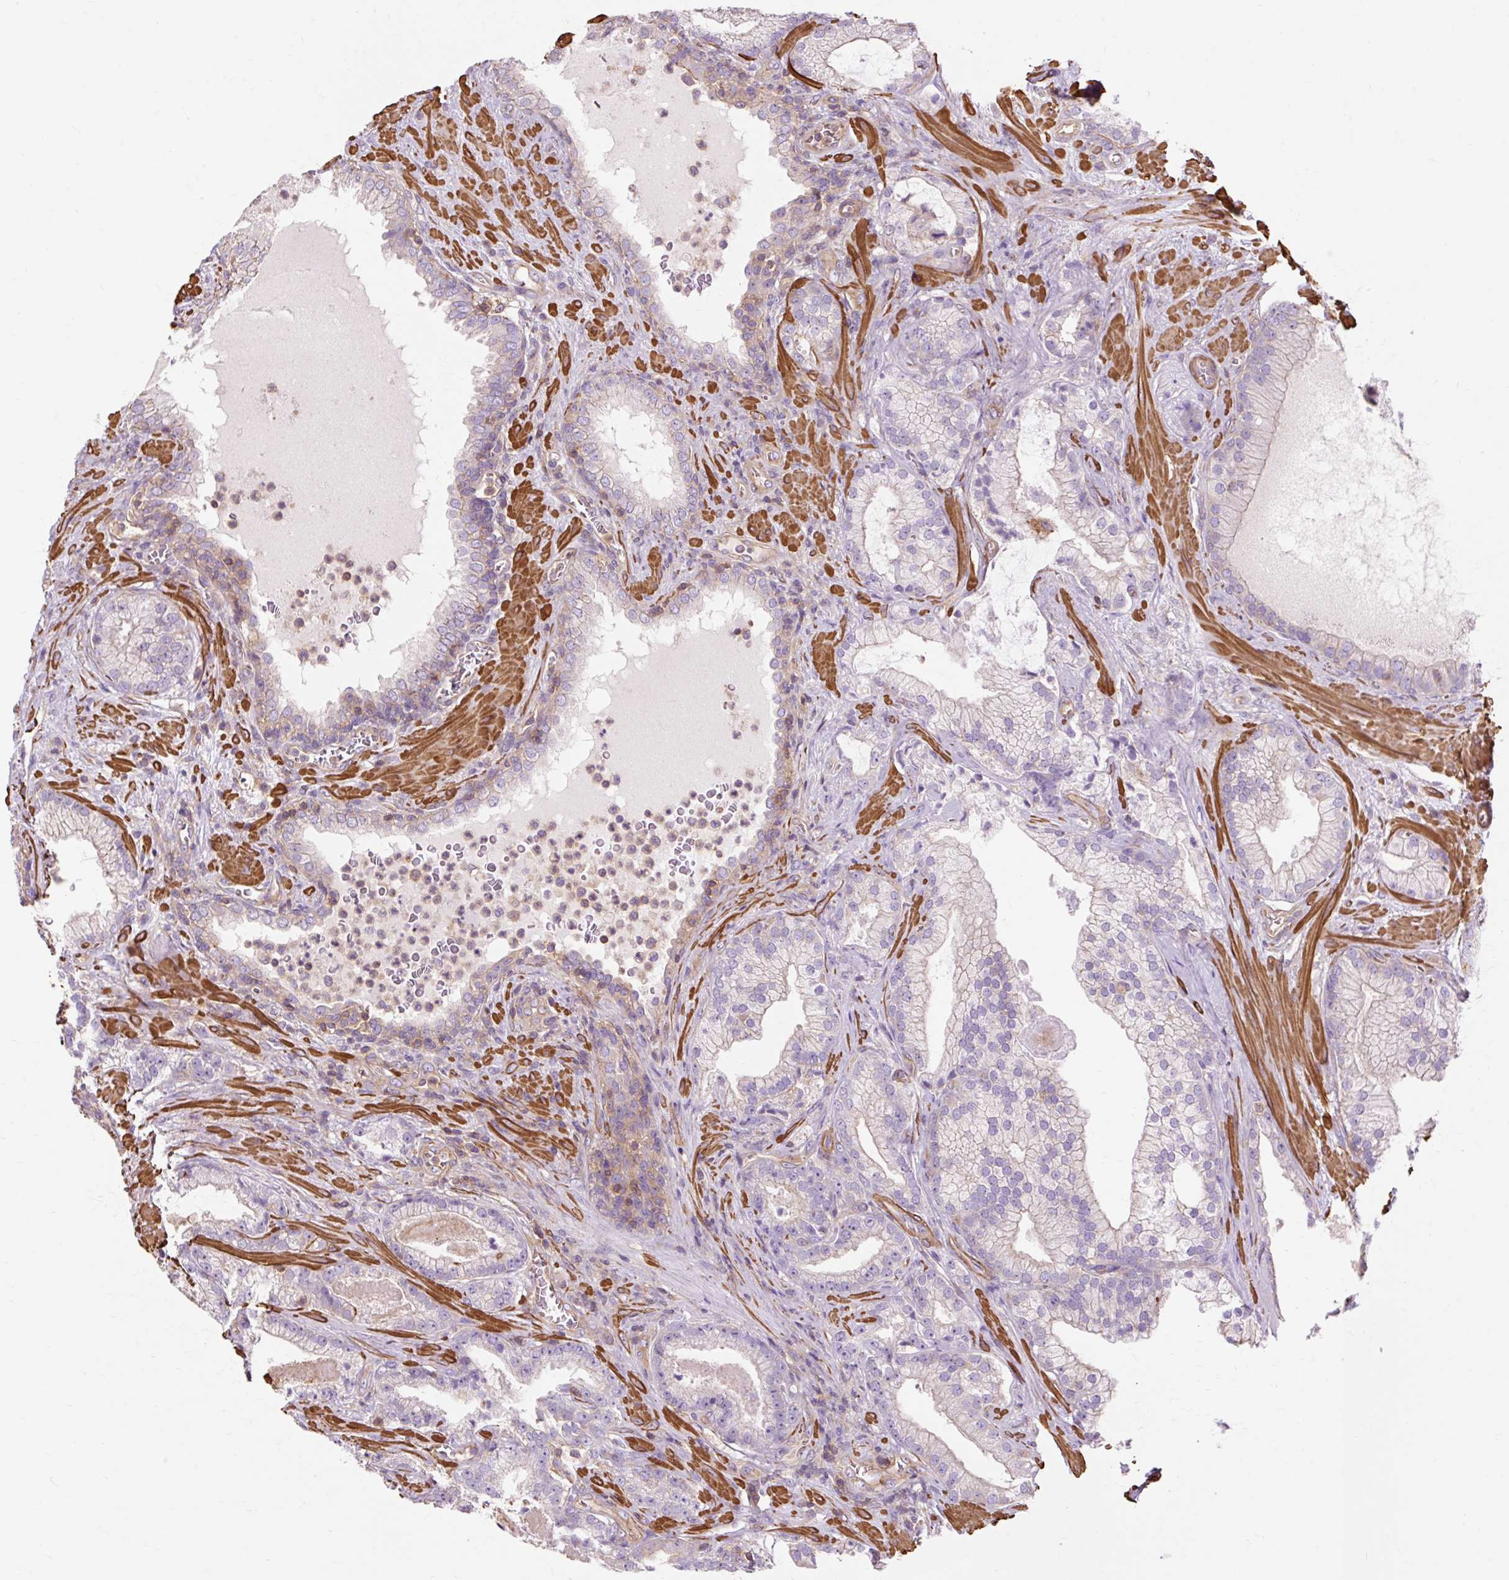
{"staining": {"intensity": "weak", "quantity": "<25%", "location": "cytoplasmic/membranous"}, "tissue": "prostate cancer", "cell_type": "Tumor cells", "image_type": "cancer", "snomed": [{"axis": "morphology", "description": "Adenocarcinoma, High grade"}, {"axis": "topography", "description": "Prostate"}], "caption": "There is no significant staining in tumor cells of high-grade adenocarcinoma (prostate).", "gene": "TBC1D2B", "patient": {"sex": "male", "age": 68}}